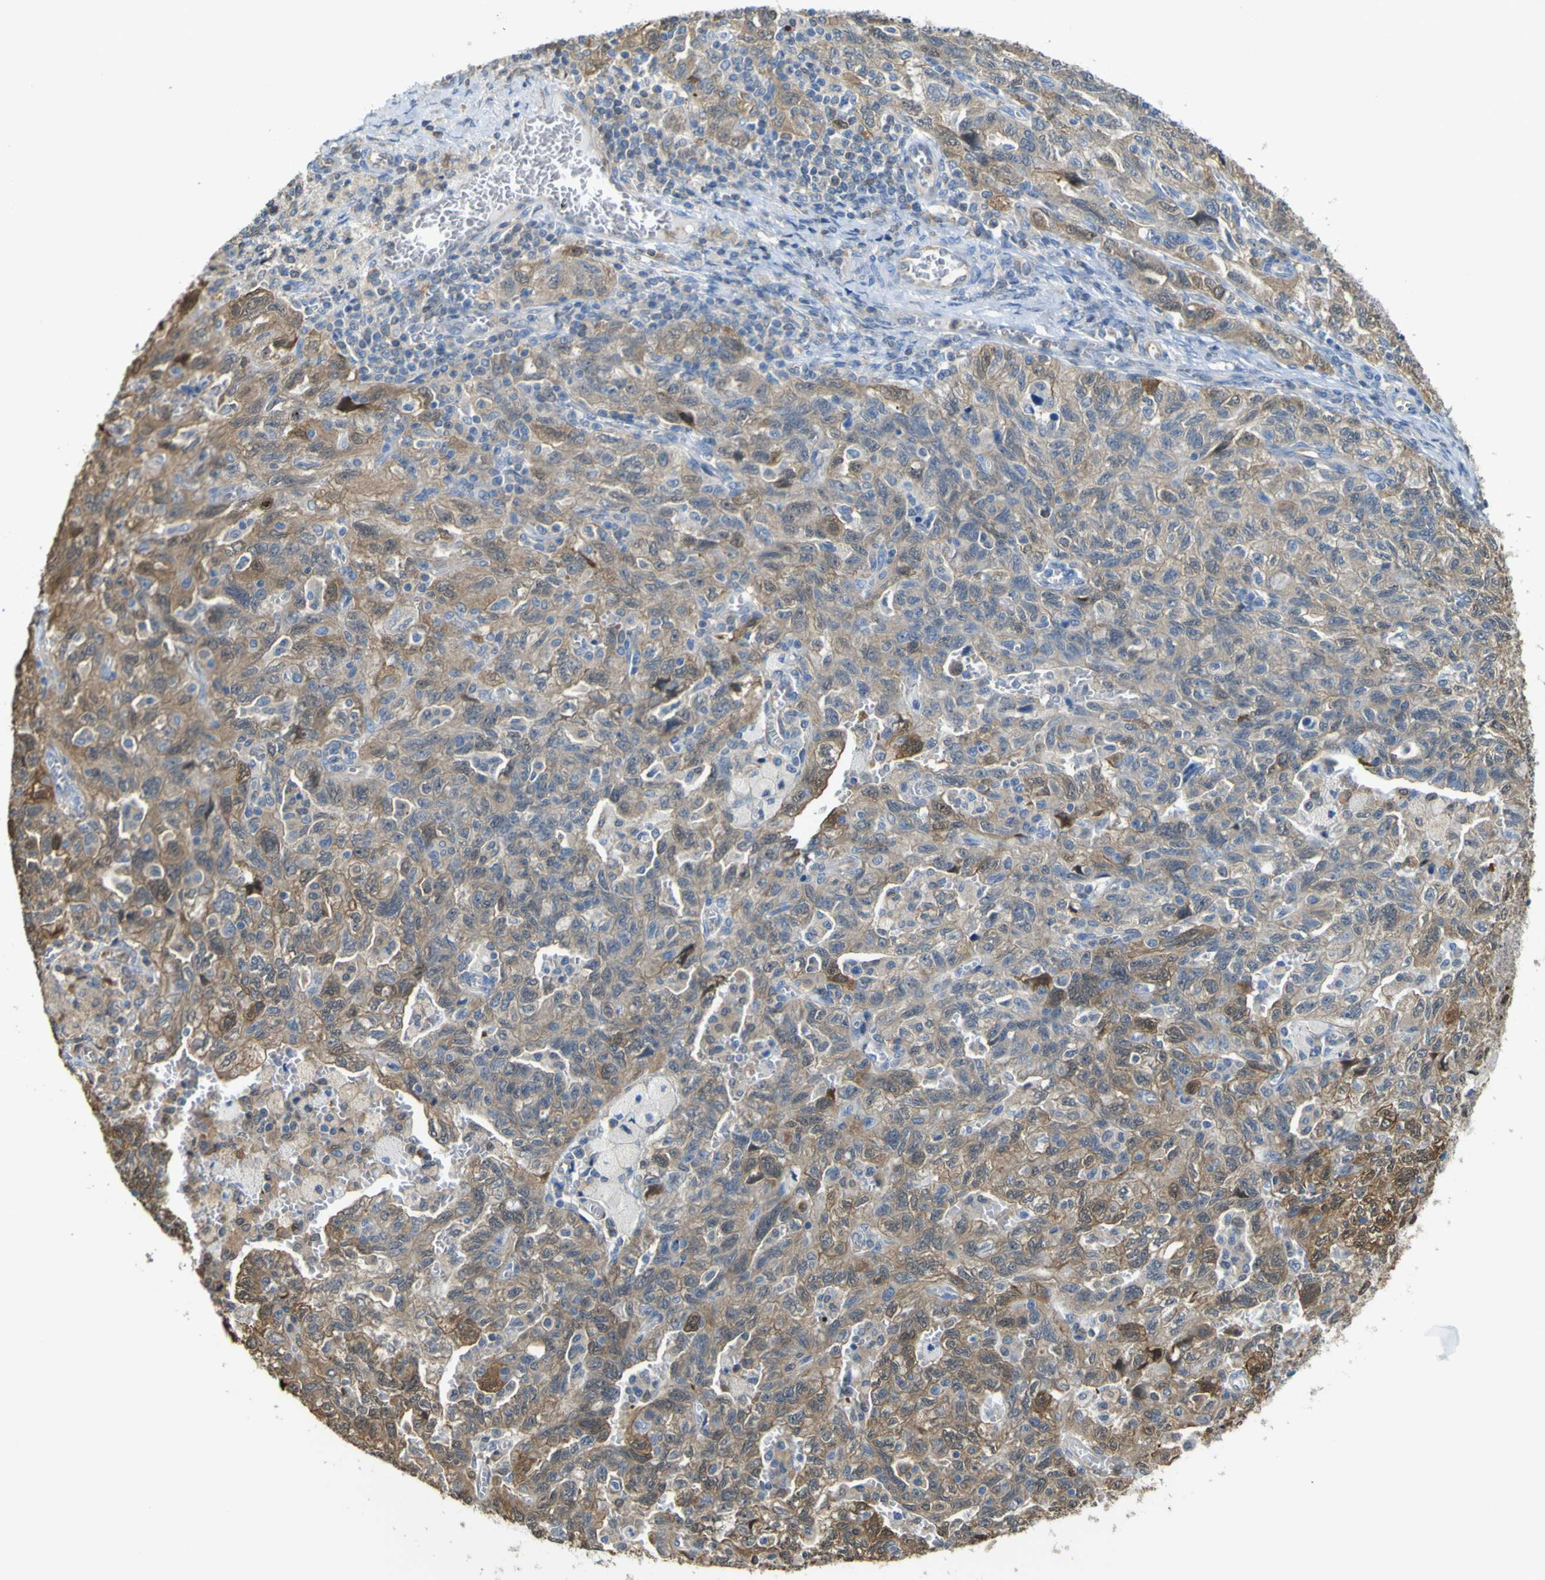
{"staining": {"intensity": "moderate", "quantity": ">75%", "location": "cytoplasmic/membranous"}, "tissue": "ovarian cancer", "cell_type": "Tumor cells", "image_type": "cancer", "snomed": [{"axis": "morphology", "description": "Carcinoma, NOS"}, {"axis": "morphology", "description": "Cystadenocarcinoma, serous, NOS"}, {"axis": "topography", "description": "Ovary"}], "caption": "Tumor cells exhibit medium levels of moderate cytoplasmic/membranous positivity in about >75% of cells in human ovarian cancer (carcinoma).", "gene": "ABHD3", "patient": {"sex": "female", "age": 69}}